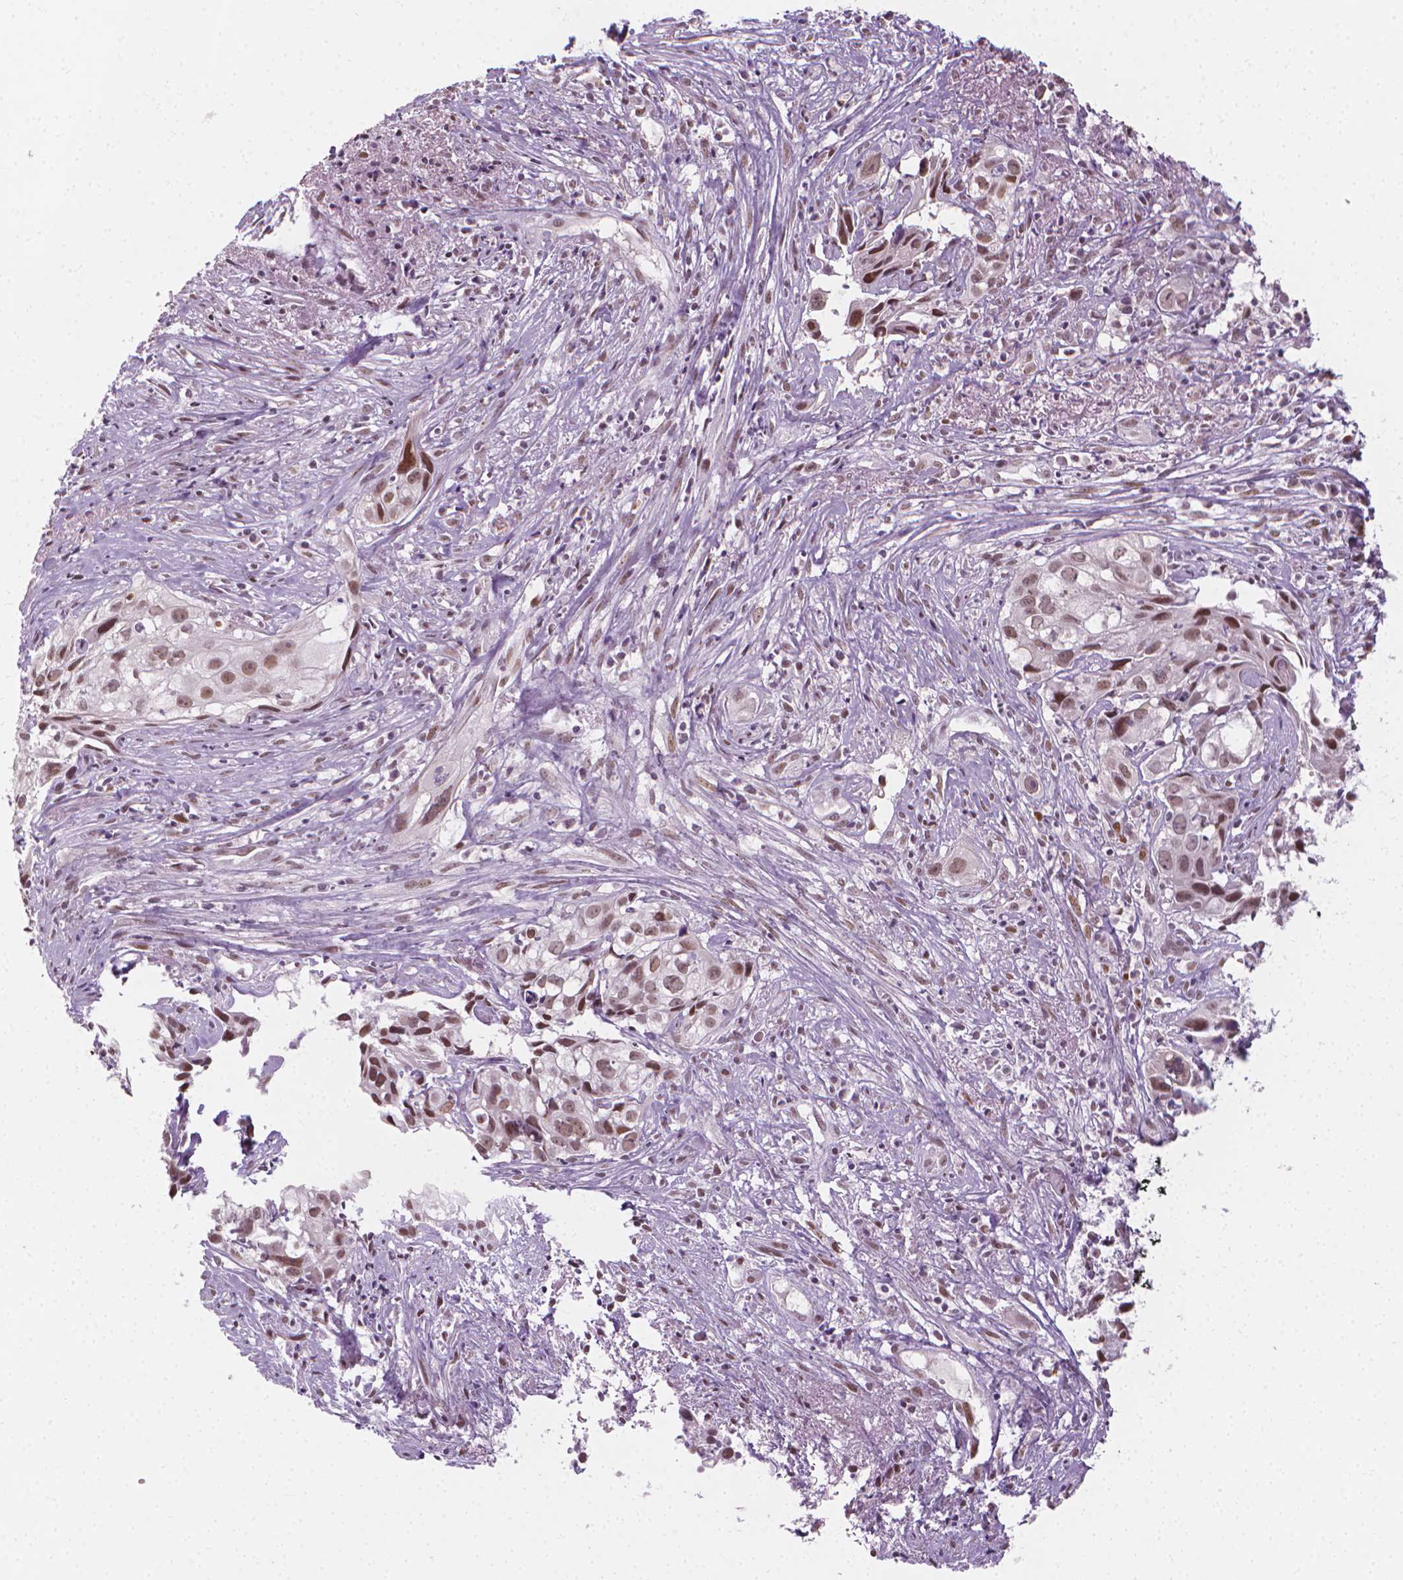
{"staining": {"intensity": "moderate", "quantity": ">75%", "location": "nuclear"}, "tissue": "cervical cancer", "cell_type": "Tumor cells", "image_type": "cancer", "snomed": [{"axis": "morphology", "description": "Squamous cell carcinoma, NOS"}, {"axis": "topography", "description": "Cervix"}], "caption": "Moderate nuclear expression for a protein is appreciated in about >75% of tumor cells of squamous cell carcinoma (cervical) using immunohistochemistry (IHC).", "gene": "CDKN1C", "patient": {"sex": "female", "age": 53}}